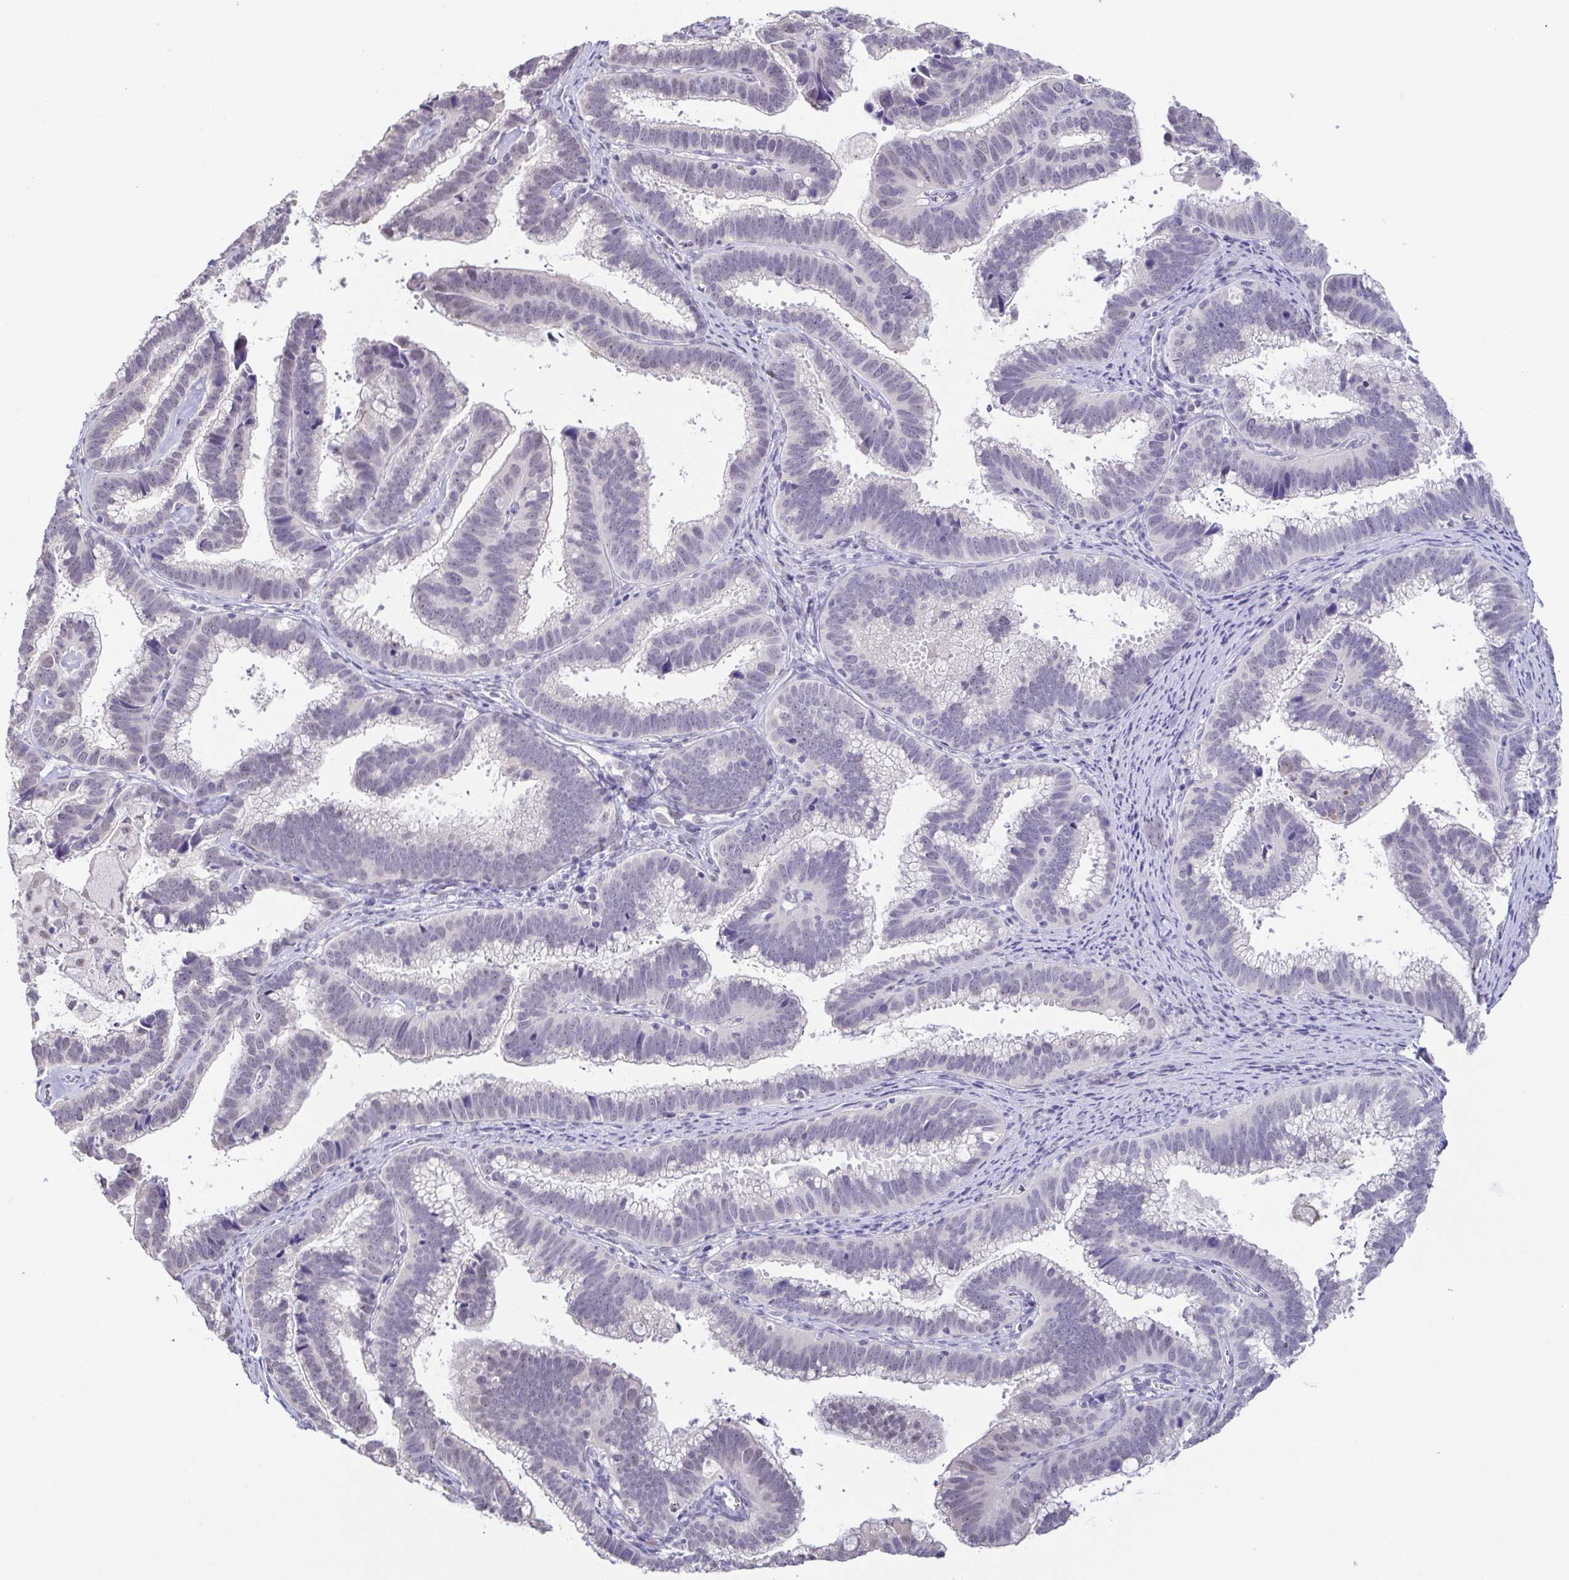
{"staining": {"intensity": "negative", "quantity": "none", "location": "none"}, "tissue": "cervical cancer", "cell_type": "Tumor cells", "image_type": "cancer", "snomed": [{"axis": "morphology", "description": "Adenocarcinoma, NOS"}, {"axis": "topography", "description": "Cervix"}], "caption": "Tumor cells are negative for brown protein staining in cervical cancer (adenocarcinoma).", "gene": "NEFH", "patient": {"sex": "female", "age": 61}}